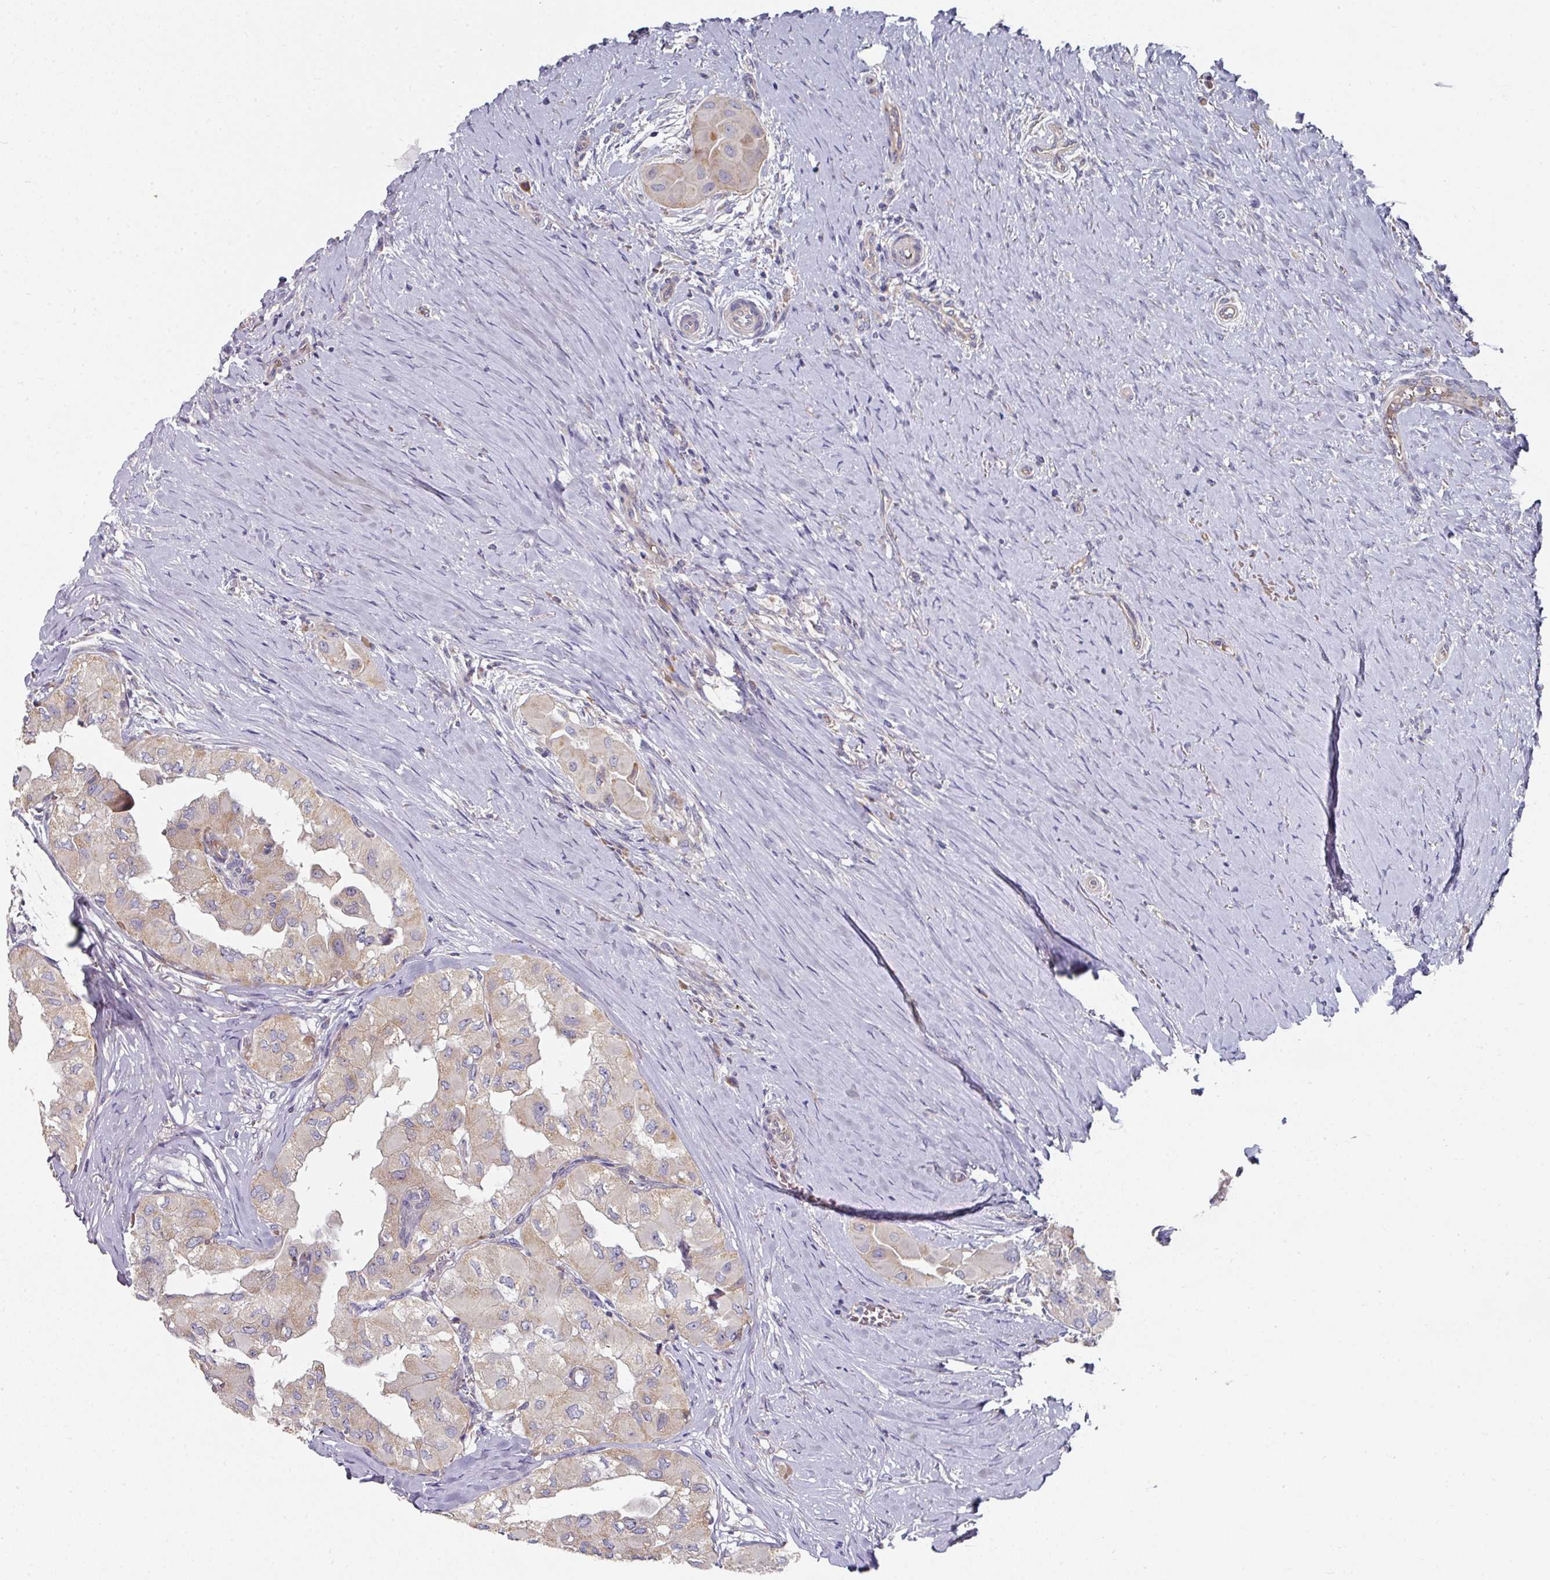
{"staining": {"intensity": "weak", "quantity": ">75%", "location": "cytoplasmic/membranous"}, "tissue": "thyroid cancer", "cell_type": "Tumor cells", "image_type": "cancer", "snomed": [{"axis": "morphology", "description": "Papillary adenocarcinoma, NOS"}, {"axis": "topography", "description": "Thyroid gland"}], "caption": "Thyroid cancer (papillary adenocarcinoma) stained with DAB immunohistochemistry (IHC) displays low levels of weak cytoplasmic/membranous expression in approximately >75% of tumor cells. Nuclei are stained in blue.", "gene": "PYROXD2", "patient": {"sex": "female", "age": 59}}